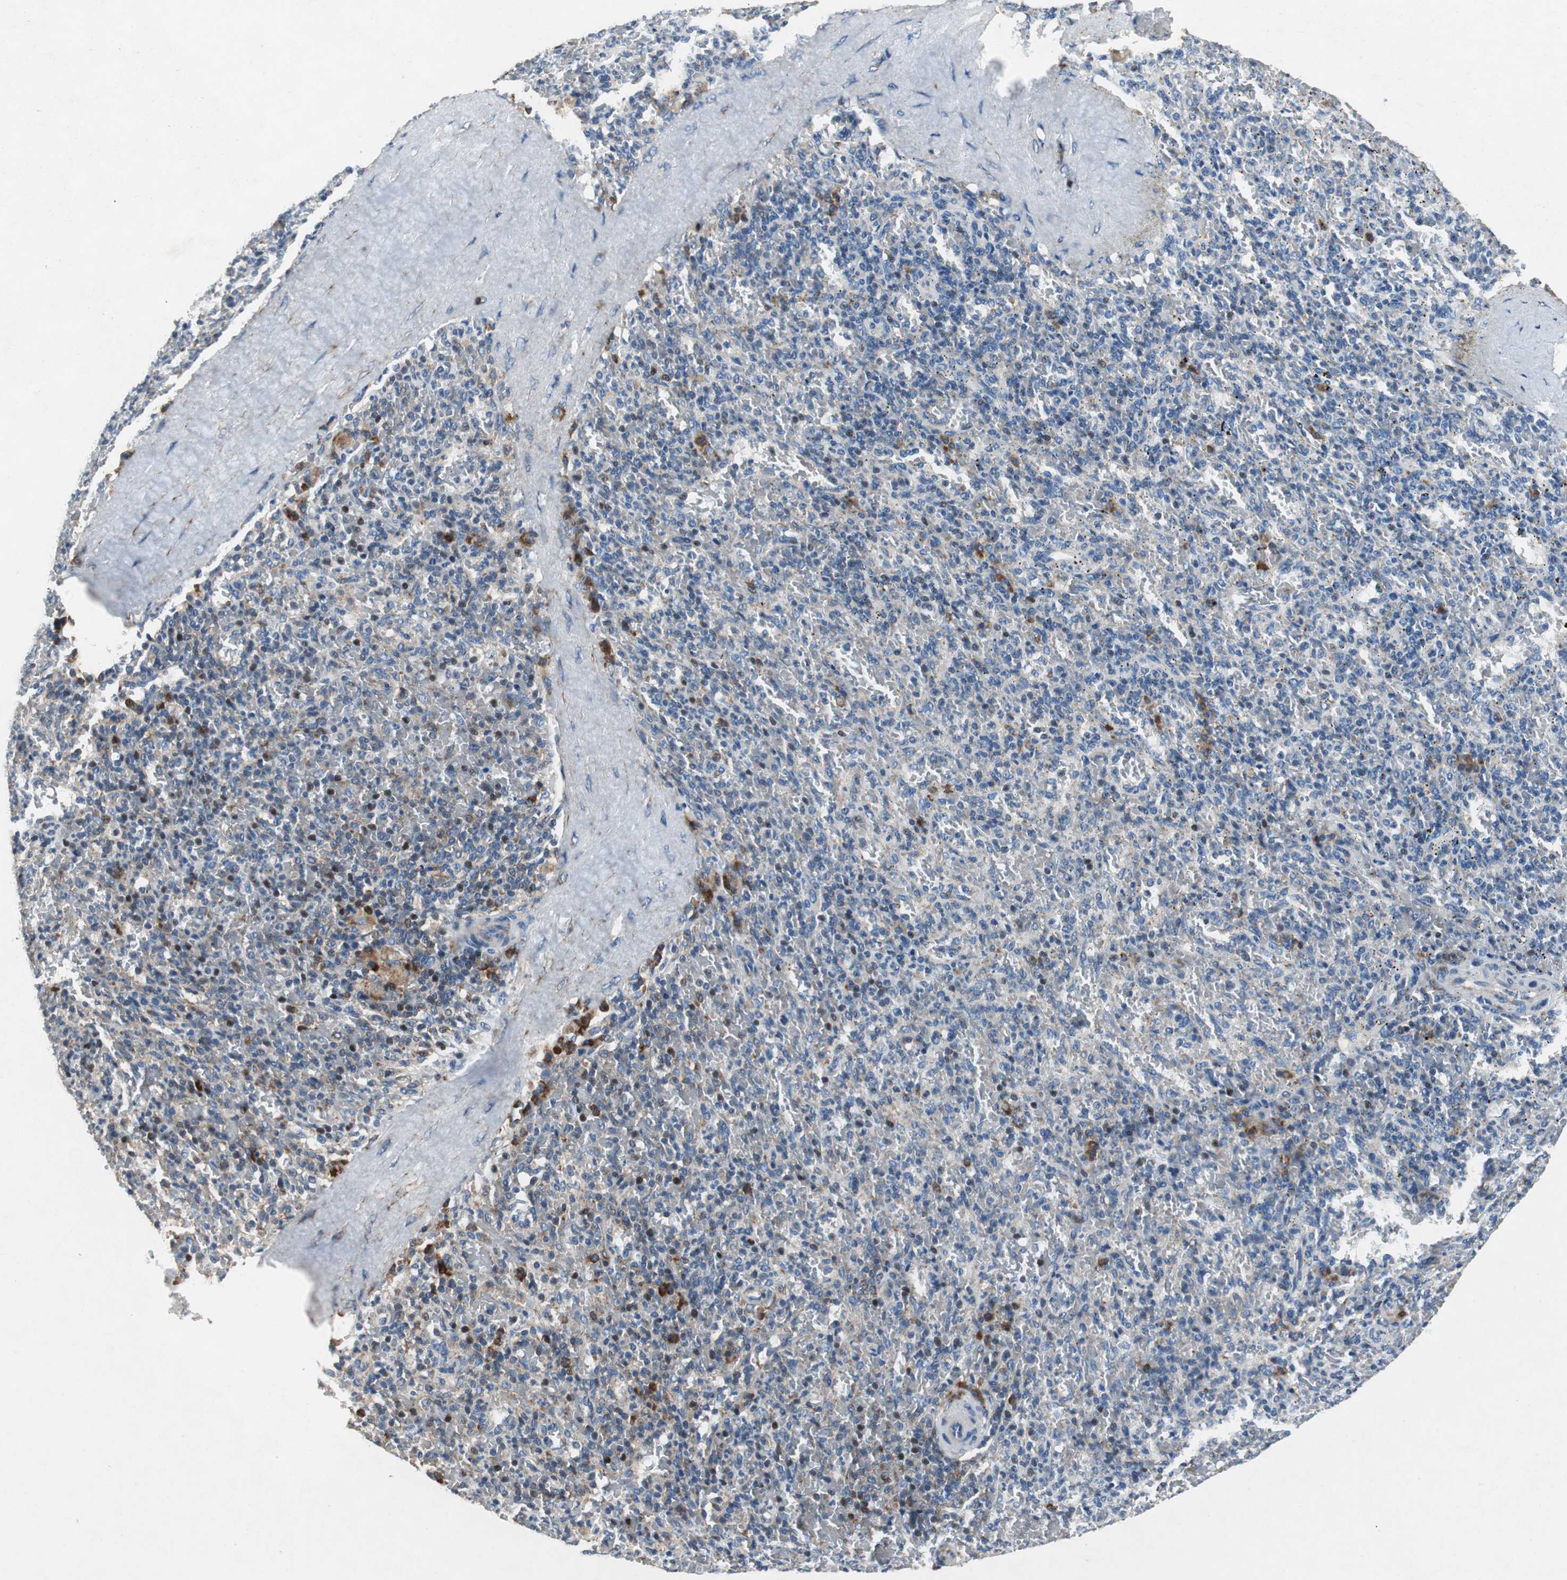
{"staining": {"intensity": "weak", "quantity": "<25%", "location": "cytoplasmic/membranous"}, "tissue": "spleen", "cell_type": "Cells in red pulp", "image_type": "normal", "snomed": [{"axis": "morphology", "description": "Normal tissue, NOS"}, {"axis": "topography", "description": "Spleen"}], "caption": "A high-resolution micrograph shows immunohistochemistry staining of benign spleen, which shows no significant expression in cells in red pulp. (Stains: DAB (3,3'-diaminobenzidine) IHC with hematoxylin counter stain, Microscopy: brightfield microscopy at high magnification).", "gene": "RPL35", "patient": {"sex": "female", "age": 43}}